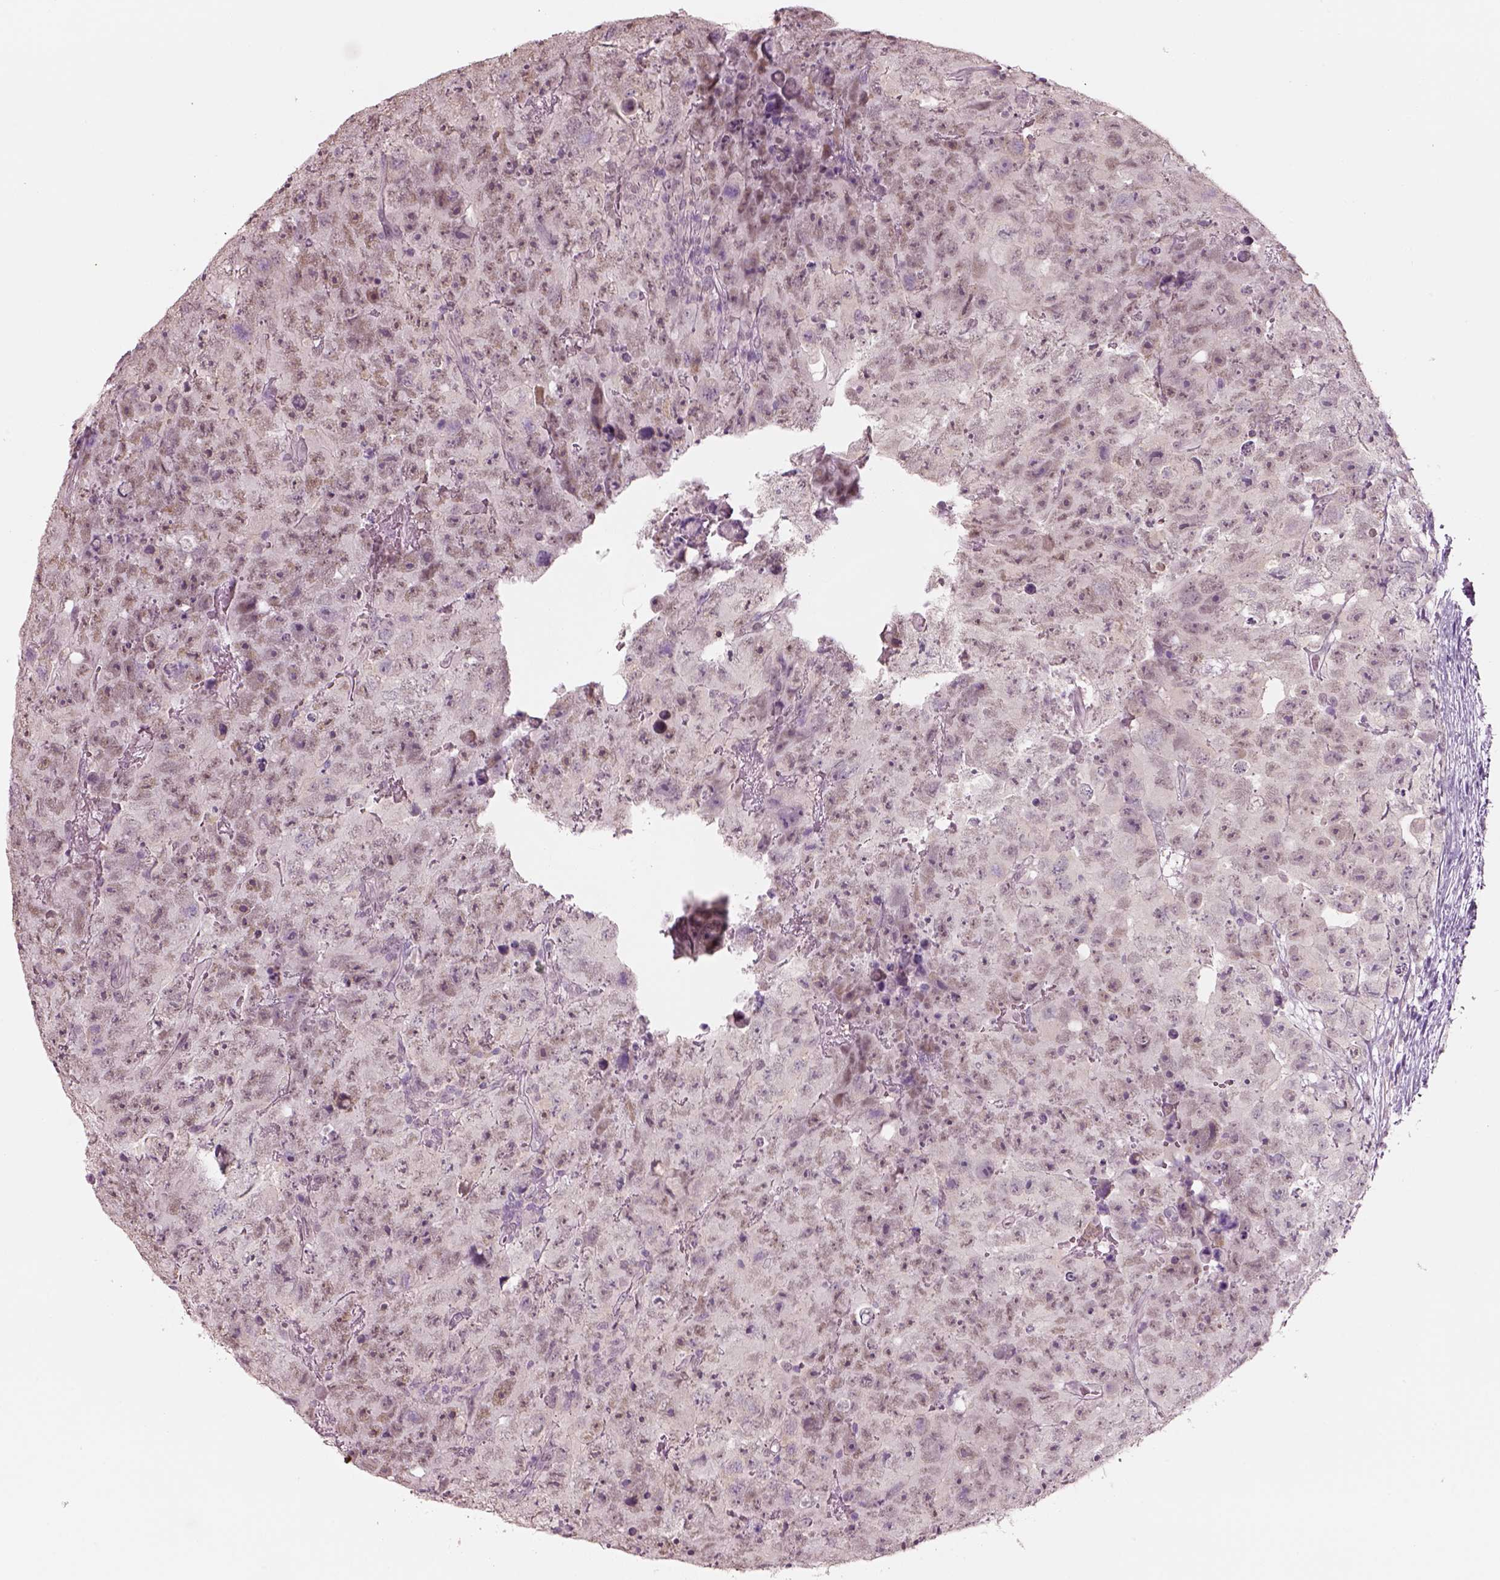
{"staining": {"intensity": "moderate", "quantity": "25%-75%", "location": "cytoplasmic/membranous"}, "tissue": "testis cancer", "cell_type": "Tumor cells", "image_type": "cancer", "snomed": [{"axis": "morphology", "description": "Carcinoma, Embryonal, NOS"}, {"axis": "topography", "description": "Testis"}], "caption": "Embryonal carcinoma (testis) stained with immunohistochemistry (IHC) demonstrates moderate cytoplasmic/membranous expression in approximately 25%-75% of tumor cells. Nuclei are stained in blue.", "gene": "ELSPBP1", "patient": {"sex": "male", "age": 24}}